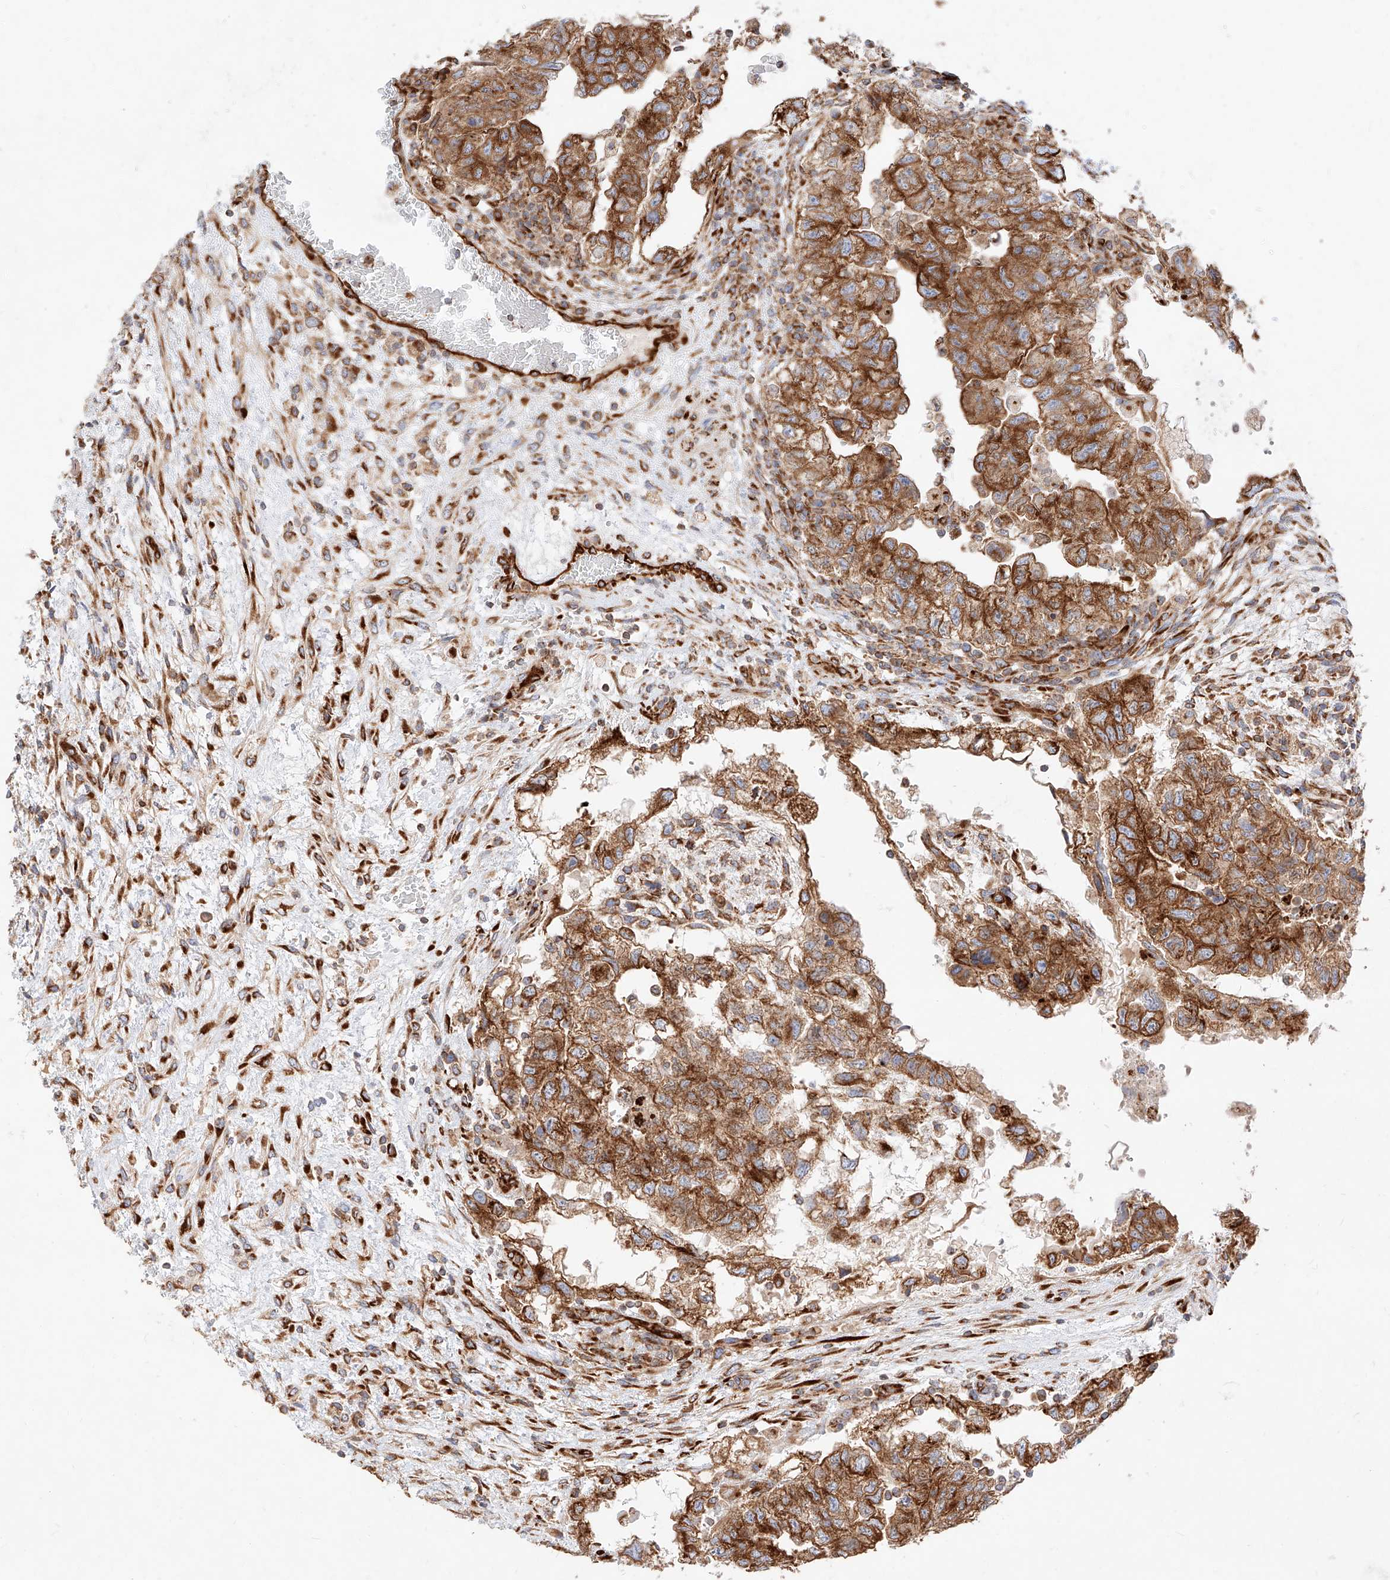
{"staining": {"intensity": "strong", "quantity": ">75%", "location": "cytoplasmic/membranous"}, "tissue": "testis cancer", "cell_type": "Tumor cells", "image_type": "cancer", "snomed": [{"axis": "morphology", "description": "Carcinoma, Embryonal, NOS"}, {"axis": "topography", "description": "Testis"}], "caption": "Testis cancer tissue reveals strong cytoplasmic/membranous positivity in about >75% of tumor cells, visualized by immunohistochemistry.", "gene": "CSGALNACT2", "patient": {"sex": "male", "age": 36}}